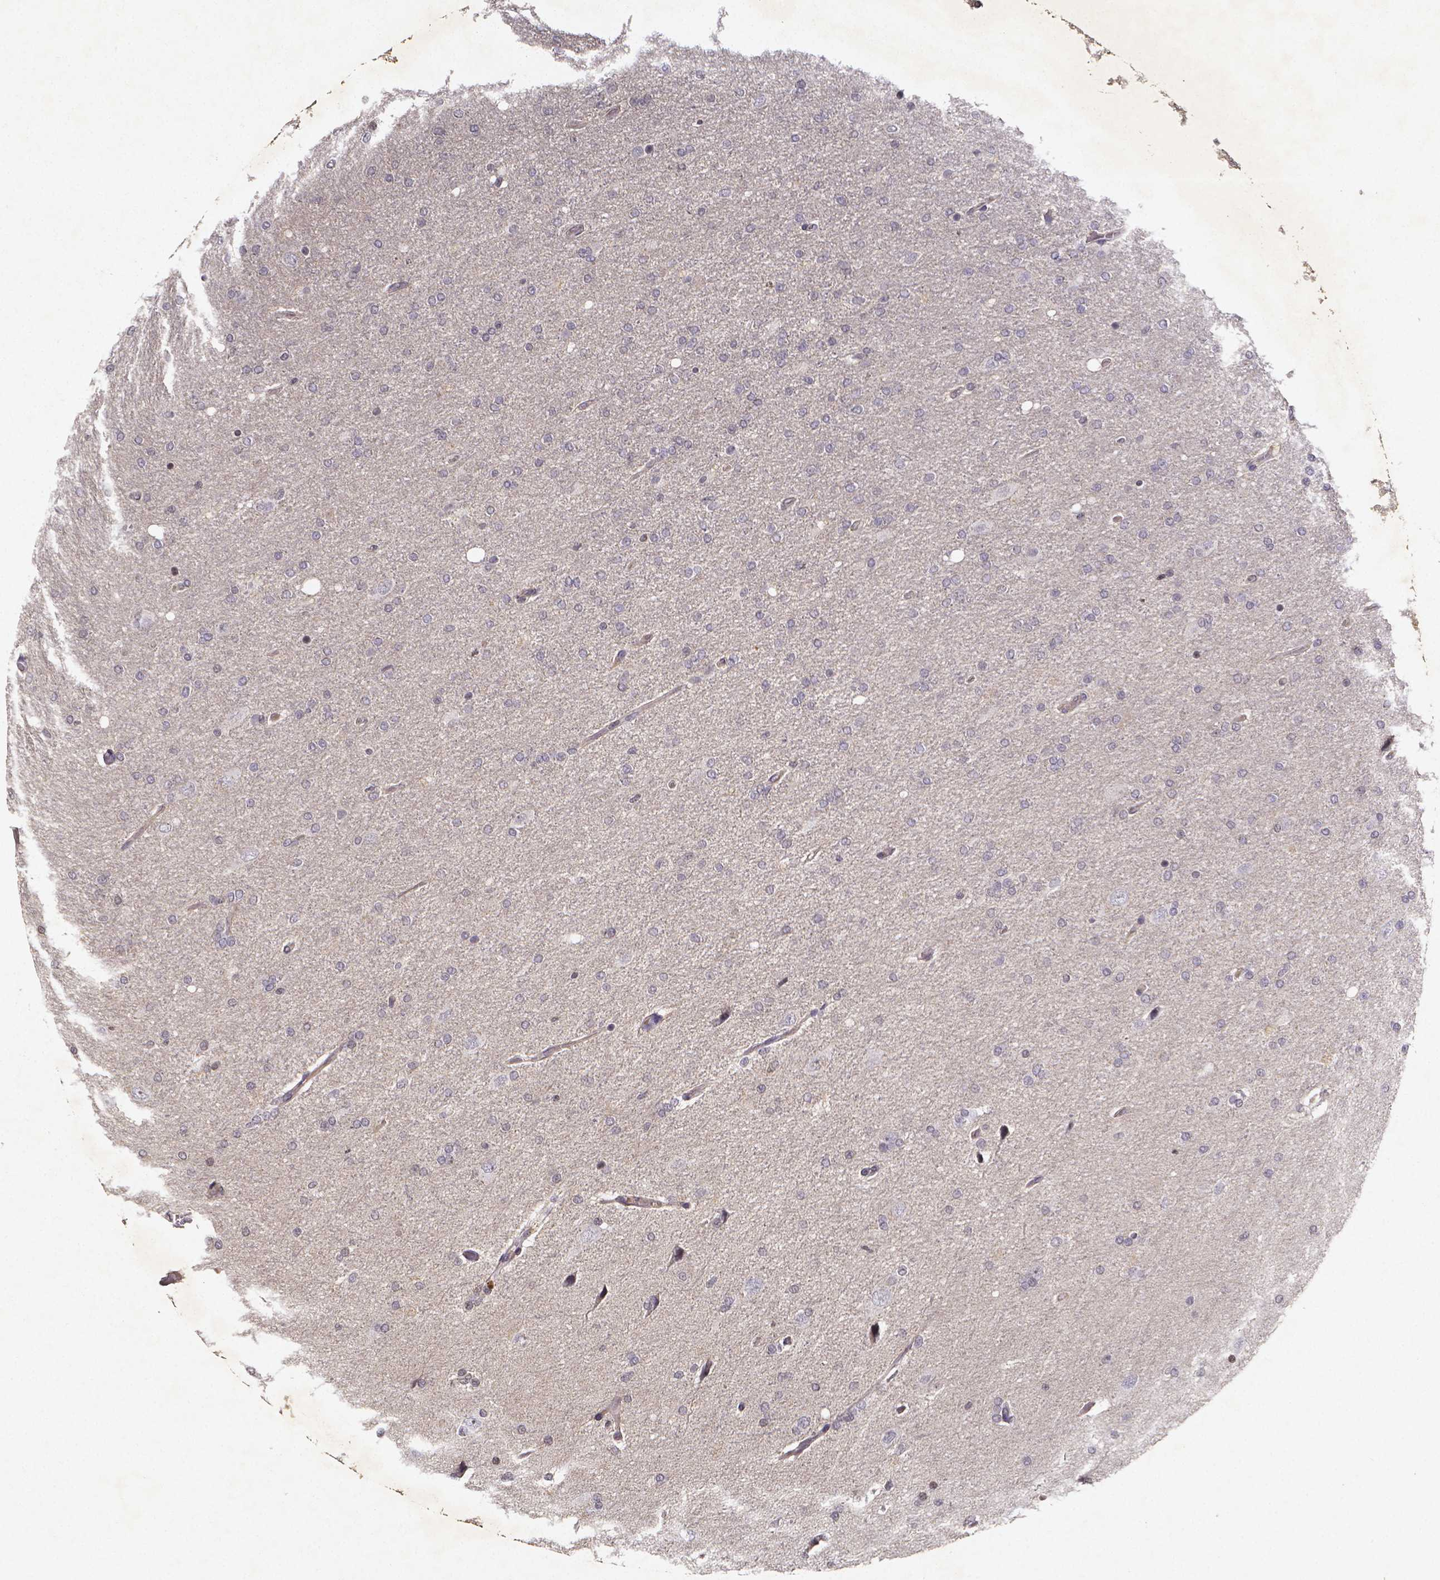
{"staining": {"intensity": "negative", "quantity": "none", "location": "none"}, "tissue": "glioma", "cell_type": "Tumor cells", "image_type": "cancer", "snomed": [{"axis": "morphology", "description": "Glioma, malignant, High grade"}, {"axis": "topography", "description": "Cerebral cortex"}], "caption": "There is no significant staining in tumor cells of malignant glioma (high-grade). (DAB IHC visualized using brightfield microscopy, high magnification).", "gene": "TP73", "patient": {"sex": "male", "age": 70}}